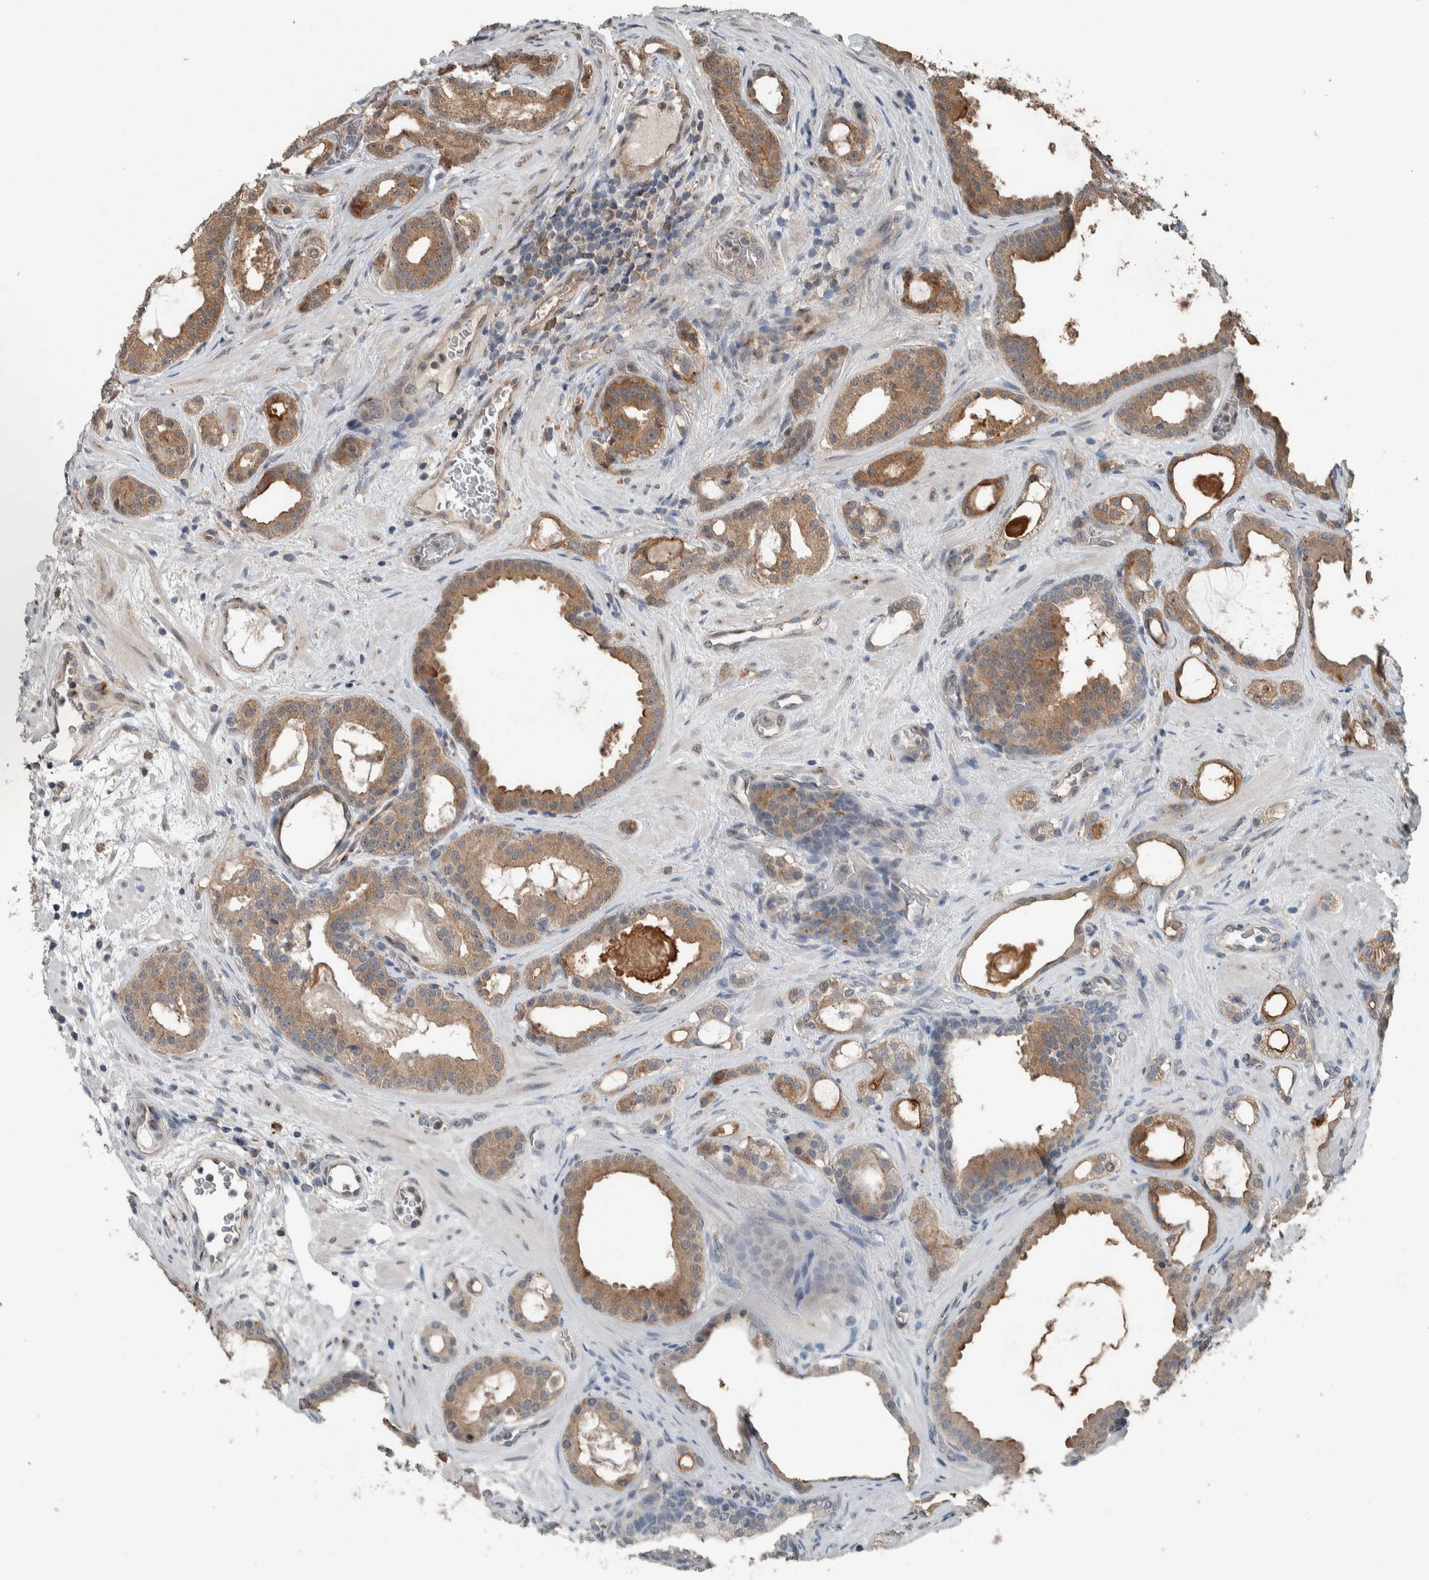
{"staining": {"intensity": "moderate", "quantity": ">75%", "location": "cytoplasmic/membranous"}, "tissue": "prostate cancer", "cell_type": "Tumor cells", "image_type": "cancer", "snomed": [{"axis": "morphology", "description": "Adenocarcinoma, High grade"}, {"axis": "topography", "description": "Prostate"}], "caption": "Immunohistochemical staining of human prostate cancer exhibits medium levels of moderate cytoplasmic/membranous protein expression in approximately >75% of tumor cells.", "gene": "MYO1E", "patient": {"sex": "male", "age": 60}}